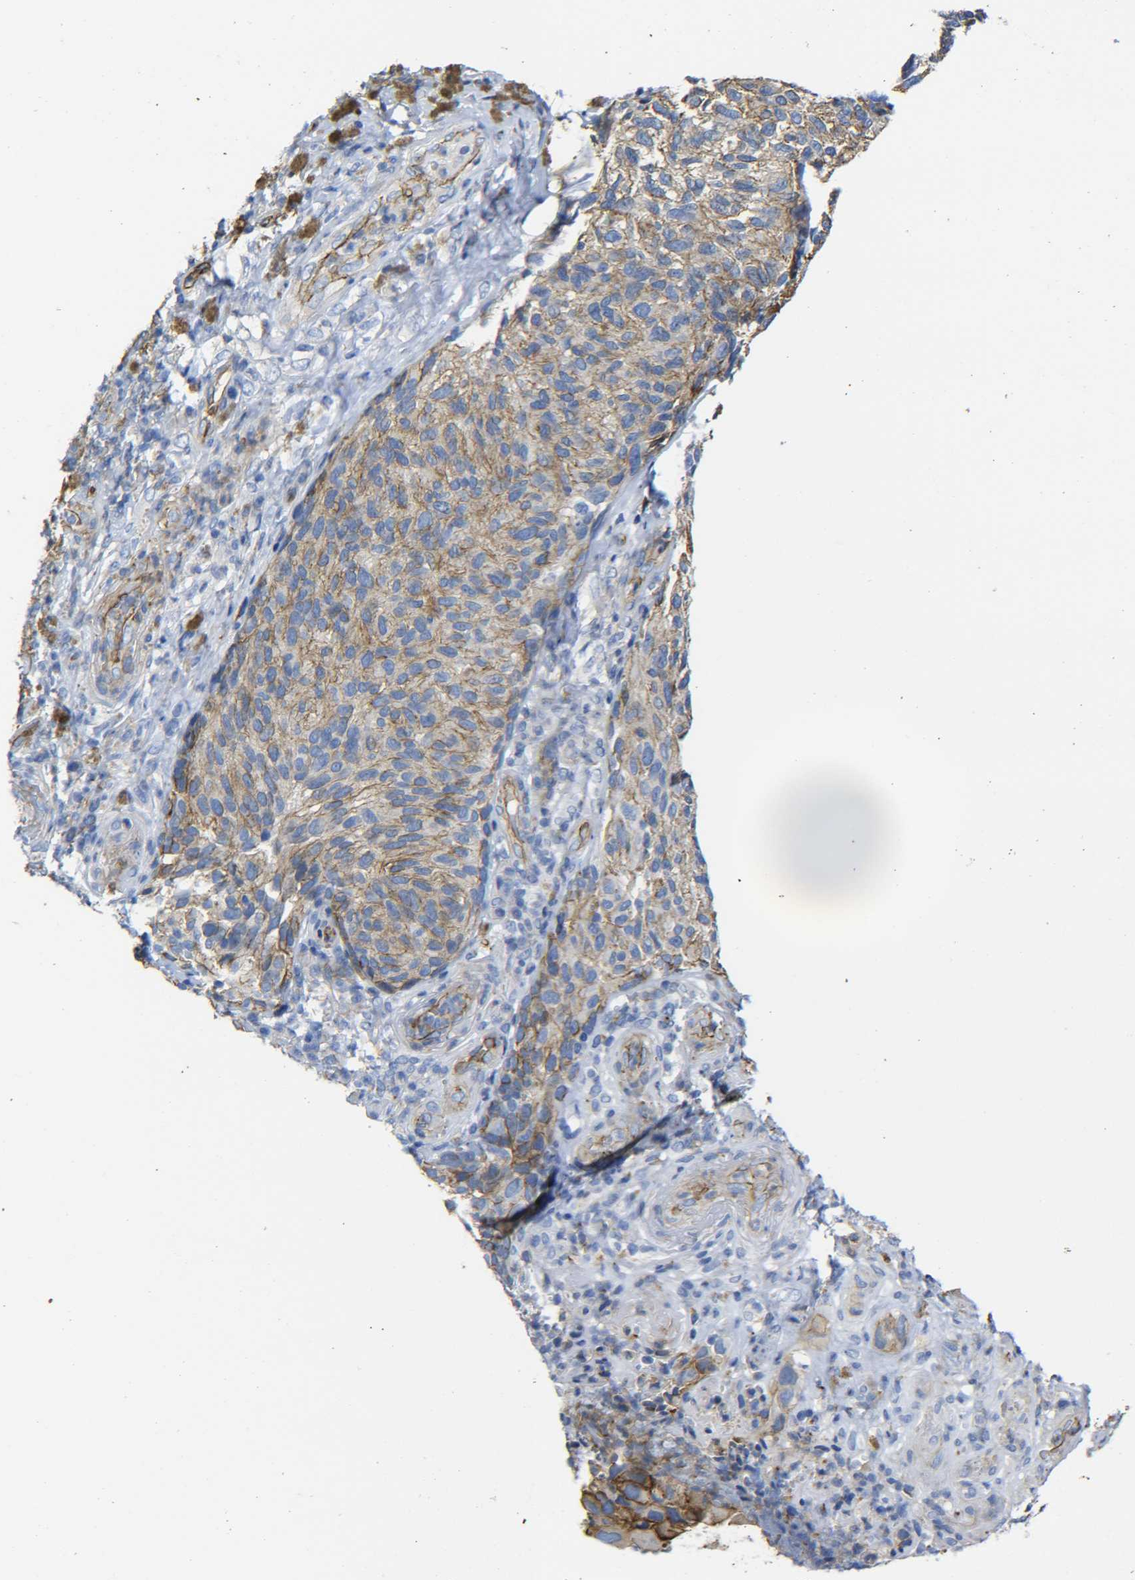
{"staining": {"intensity": "moderate", "quantity": ">75%", "location": "cytoplasmic/membranous"}, "tissue": "melanoma", "cell_type": "Tumor cells", "image_type": "cancer", "snomed": [{"axis": "morphology", "description": "Malignant melanoma, NOS"}, {"axis": "topography", "description": "Skin"}], "caption": "DAB (3,3'-diaminobenzidine) immunohistochemical staining of human melanoma demonstrates moderate cytoplasmic/membranous protein expression in about >75% of tumor cells. (IHC, brightfield microscopy, high magnification).", "gene": "SPTBN1", "patient": {"sex": "female", "age": 73}}